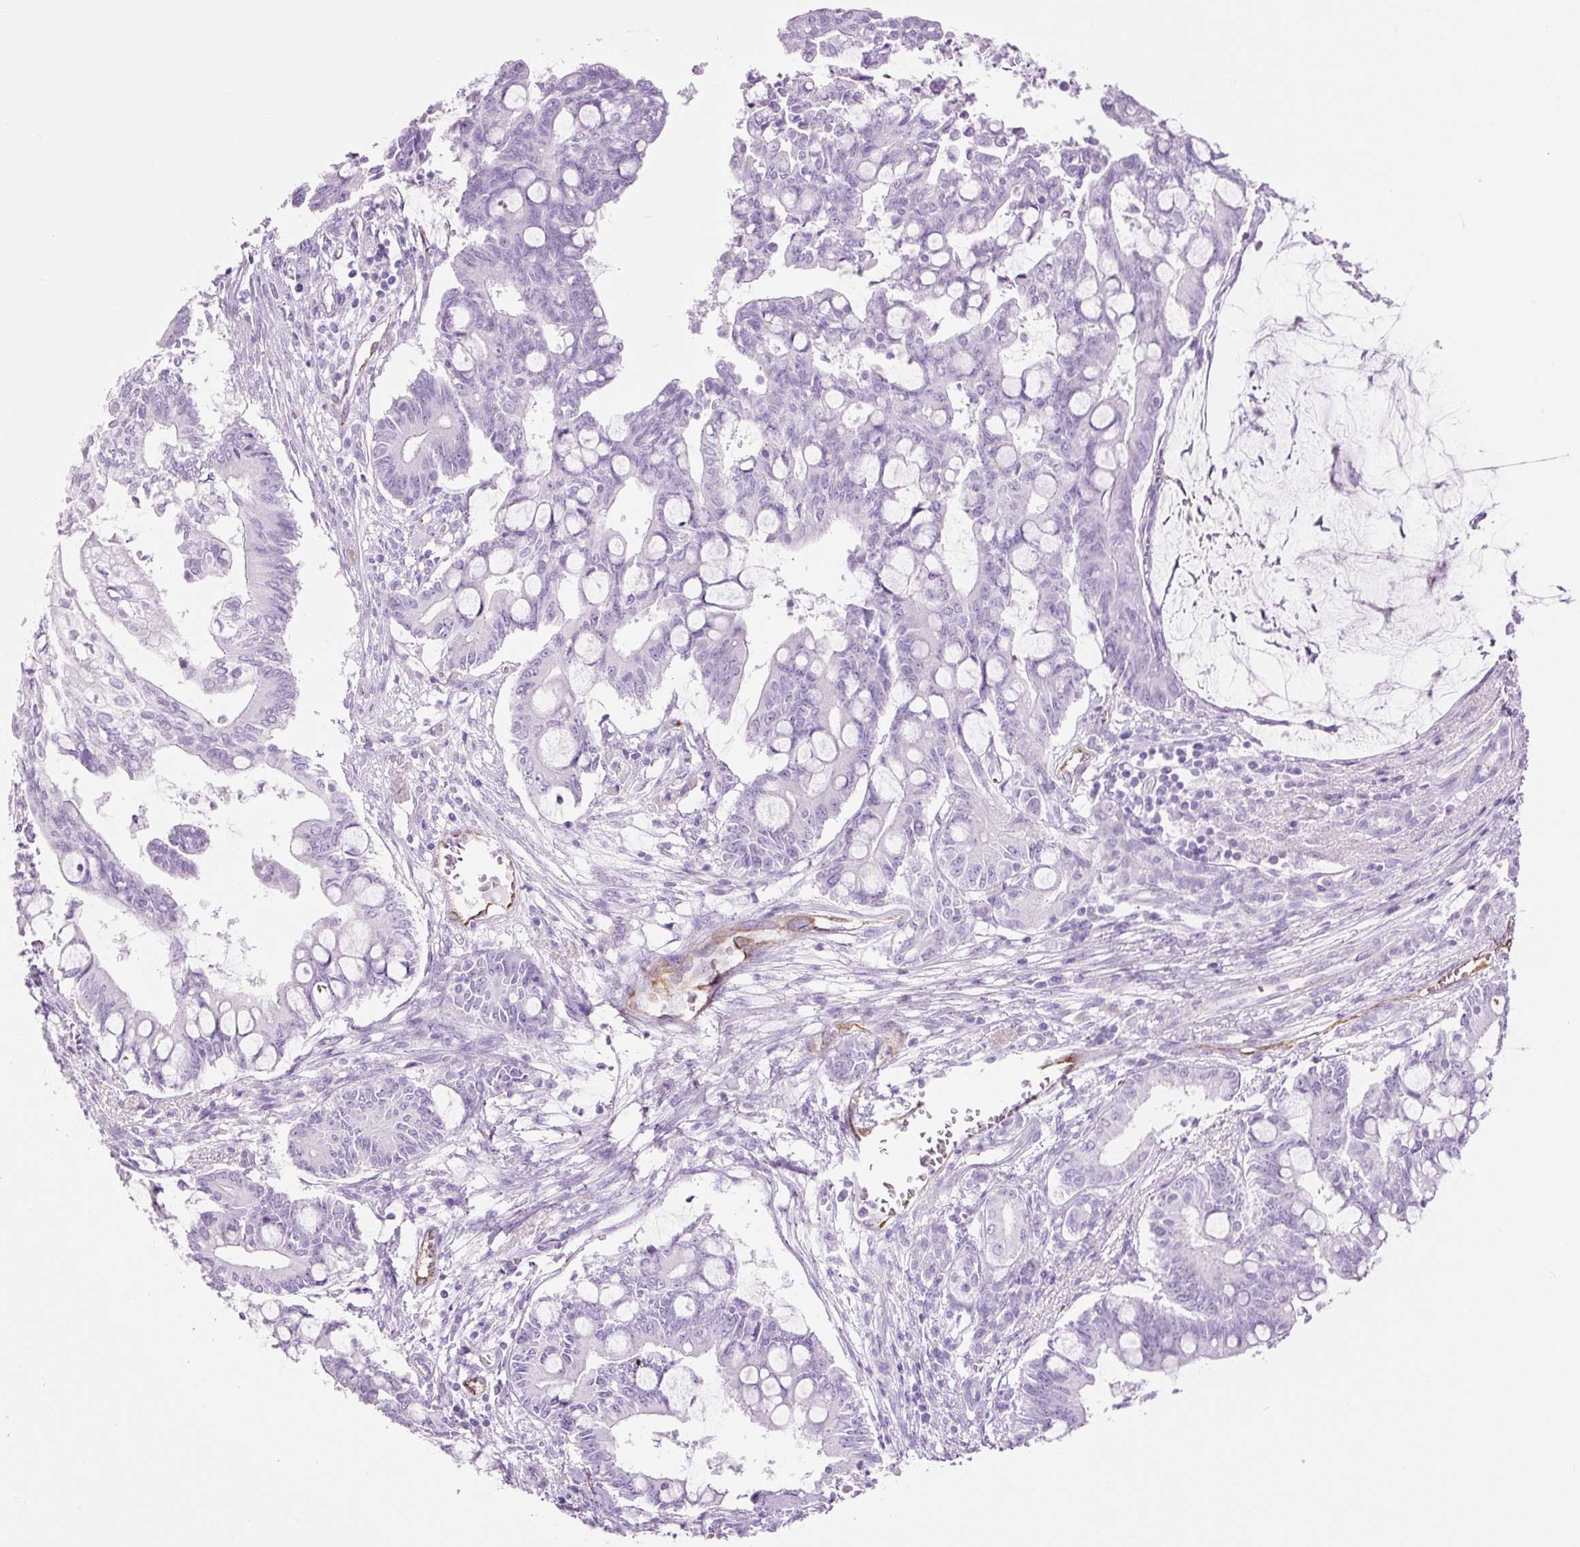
{"staining": {"intensity": "negative", "quantity": "none", "location": "none"}, "tissue": "pancreatic cancer", "cell_type": "Tumor cells", "image_type": "cancer", "snomed": [{"axis": "morphology", "description": "Adenocarcinoma, NOS"}, {"axis": "topography", "description": "Pancreas"}], "caption": "Immunohistochemistry (IHC) of pancreatic adenocarcinoma exhibits no expression in tumor cells.", "gene": "ADSS1", "patient": {"sex": "male", "age": 68}}